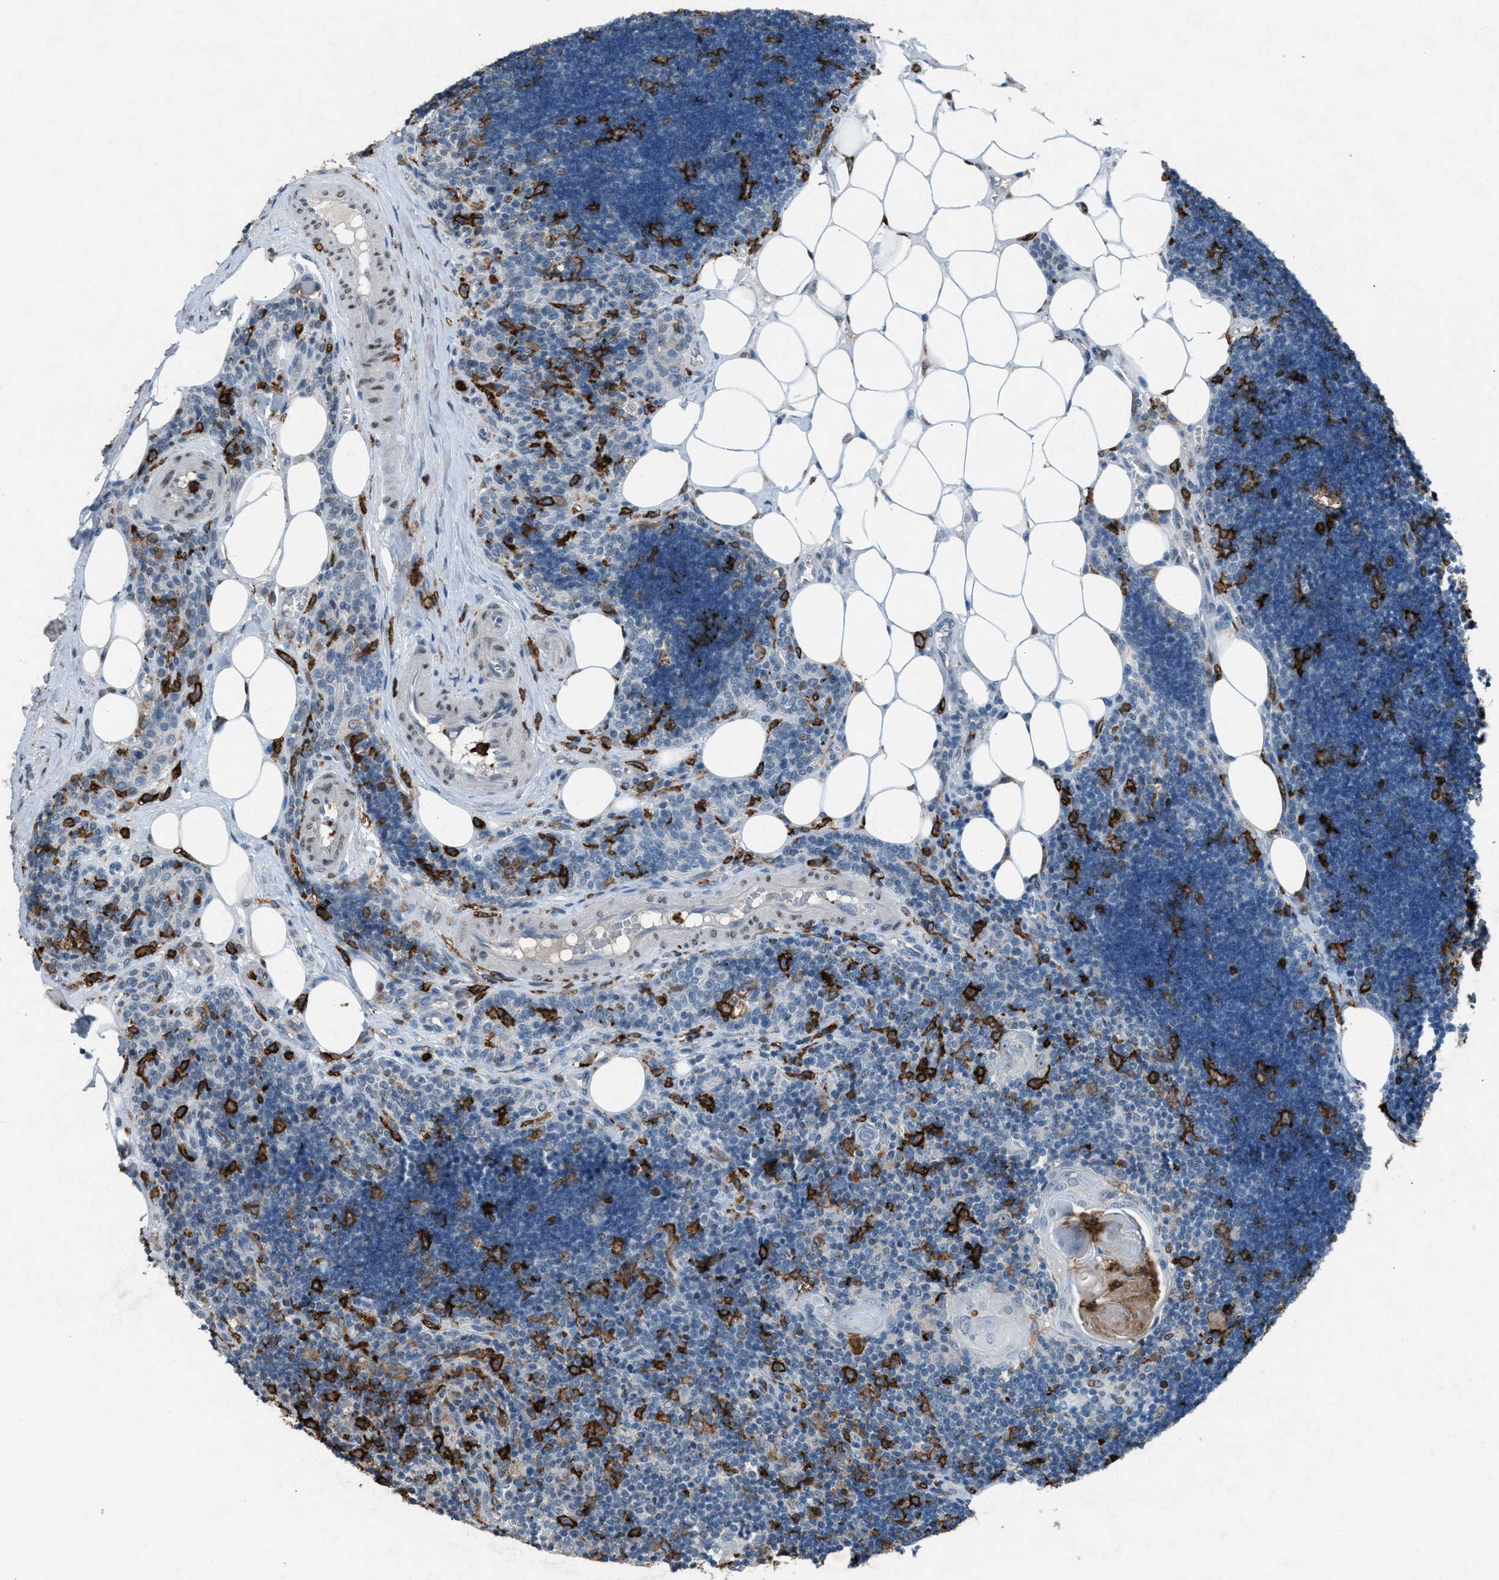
{"staining": {"intensity": "negative", "quantity": "none", "location": "none"}, "tissue": "lymph node", "cell_type": "Germinal center cells", "image_type": "normal", "snomed": [{"axis": "morphology", "description": "Normal tissue, NOS"}, {"axis": "topography", "description": "Lymph node"}], "caption": "This is a micrograph of IHC staining of benign lymph node, which shows no expression in germinal center cells. Nuclei are stained in blue.", "gene": "FCER1G", "patient": {"sex": "male", "age": 33}}